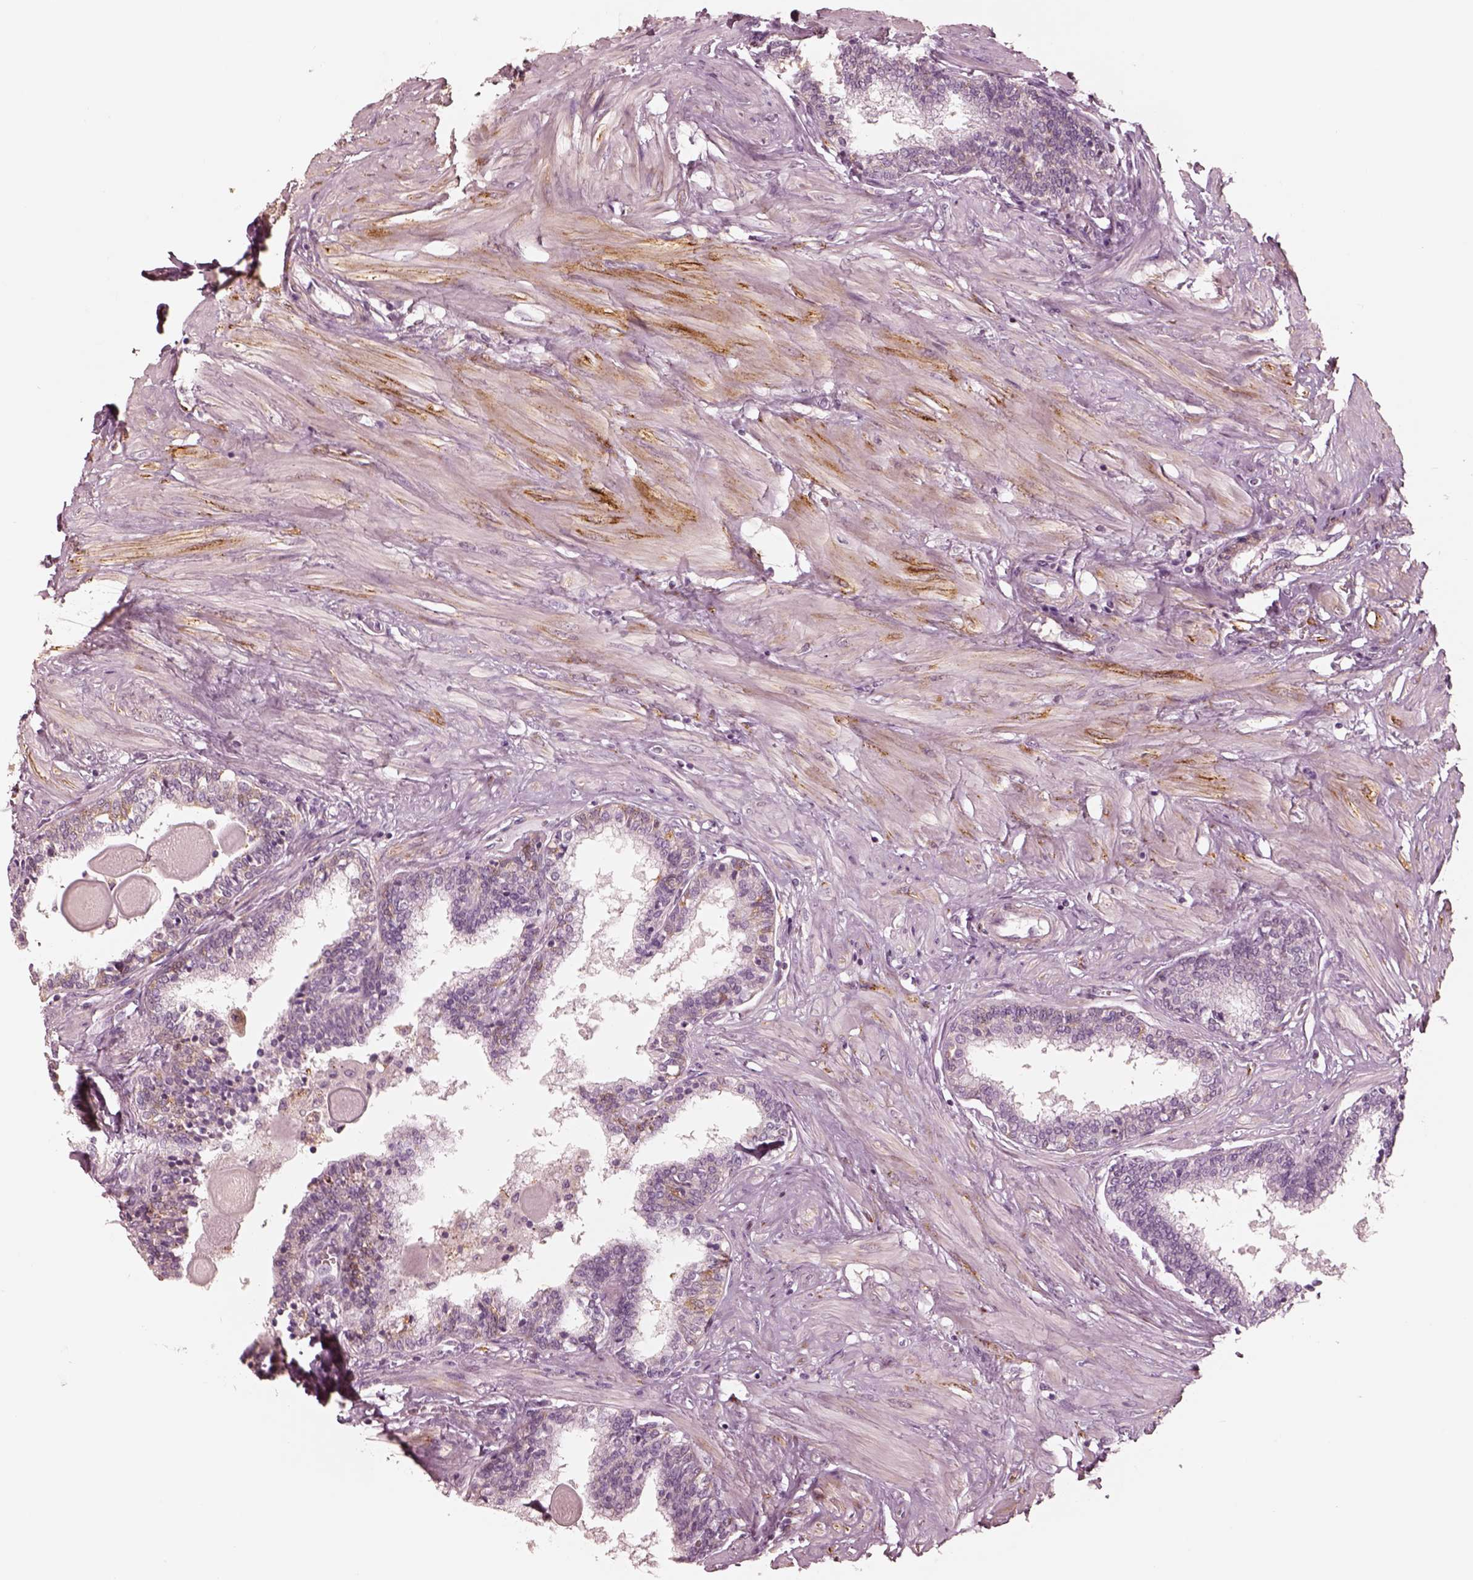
{"staining": {"intensity": "negative", "quantity": "none", "location": "none"}, "tissue": "prostate", "cell_type": "Glandular cells", "image_type": "normal", "snomed": [{"axis": "morphology", "description": "Normal tissue, NOS"}, {"axis": "topography", "description": "Prostate"}], "caption": "High magnification brightfield microscopy of normal prostate stained with DAB (brown) and counterstained with hematoxylin (blue): glandular cells show no significant positivity. (IHC, brightfield microscopy, high magnification).", "gene": "DNAAF9", "patient": {"sex": "male", "age": 55}}